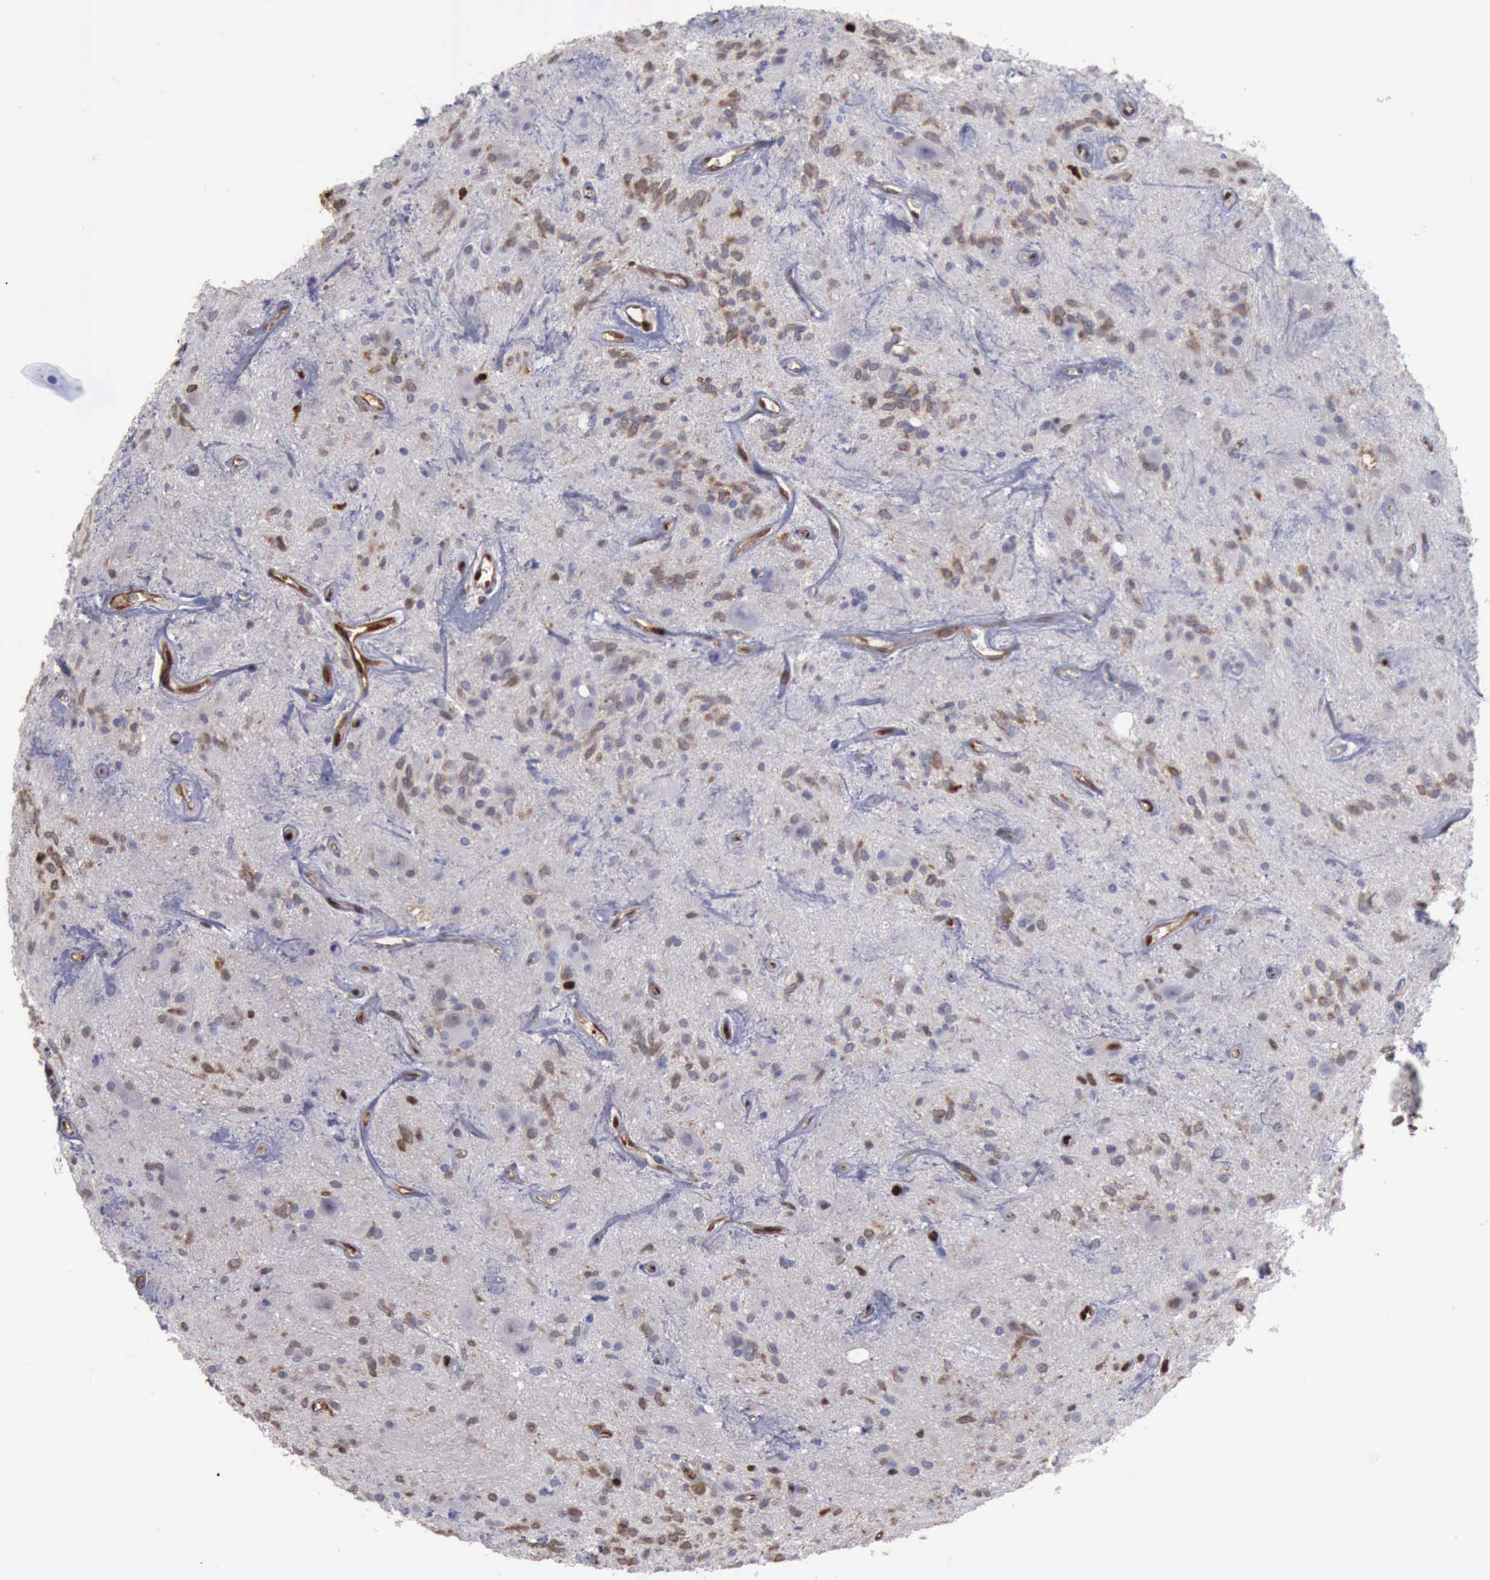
{"staining": {"intensity": "weak", "quantity": "25%-75%", "location": "cytoplasmic/membranous,nuclear"}, "tissue": "glioma", "cell_type": "Tumor cells", "image_type": "cancer", "snomed": [{"axis": "morphology", "description": "Glioma, malignant, Low grade"}, {"axis": "topography", "description": "Brain"}], "caption": "A low amount of weak cytoplasmic/membranous and nuclear positivity is seen in about 25%-75% of tumor cells in glioma tissue.", "gene": "PDCD4", "patient": {"sex": "female", "age": 15}}